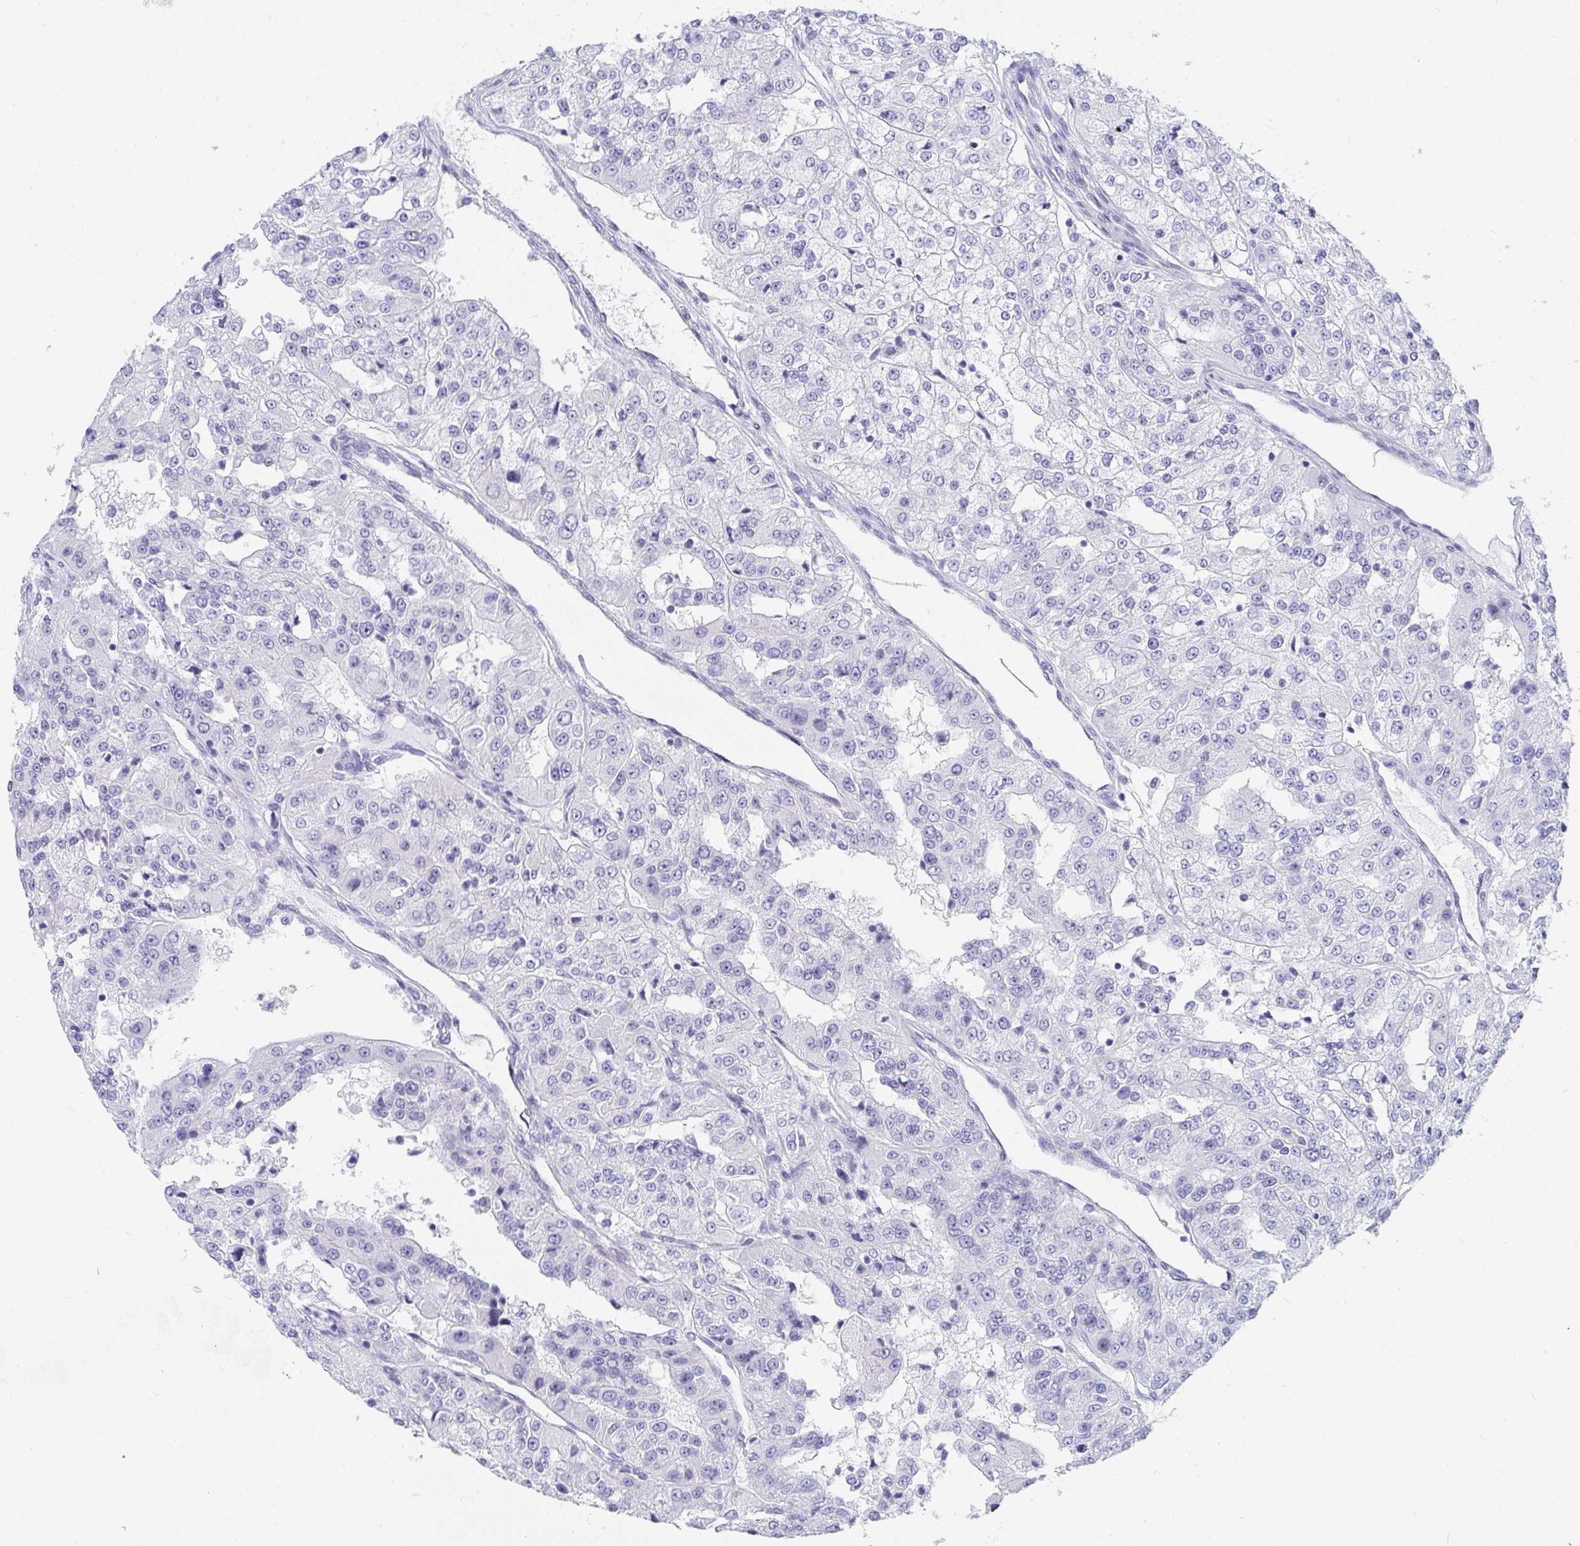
{"staining": {"intensity": "negative", "quantity": "none", "location": "none"}, "tissue": "renal cancer", "cell_type": "Tumor cells", "image_type": "cancer", "snomed": [{"axis": "morphology", "description": "Adenocarcinoma, NOS"}, {"axis": "topography", "description": "Kidney"}], "caption": "This is an immunohistochemistry (IHC) histopathology image of human renal cancer (adenocarcinoma). There is no staining in tumor cells.", "gene": "DAOA", "patient": {"sex": "female", "age": 63}}